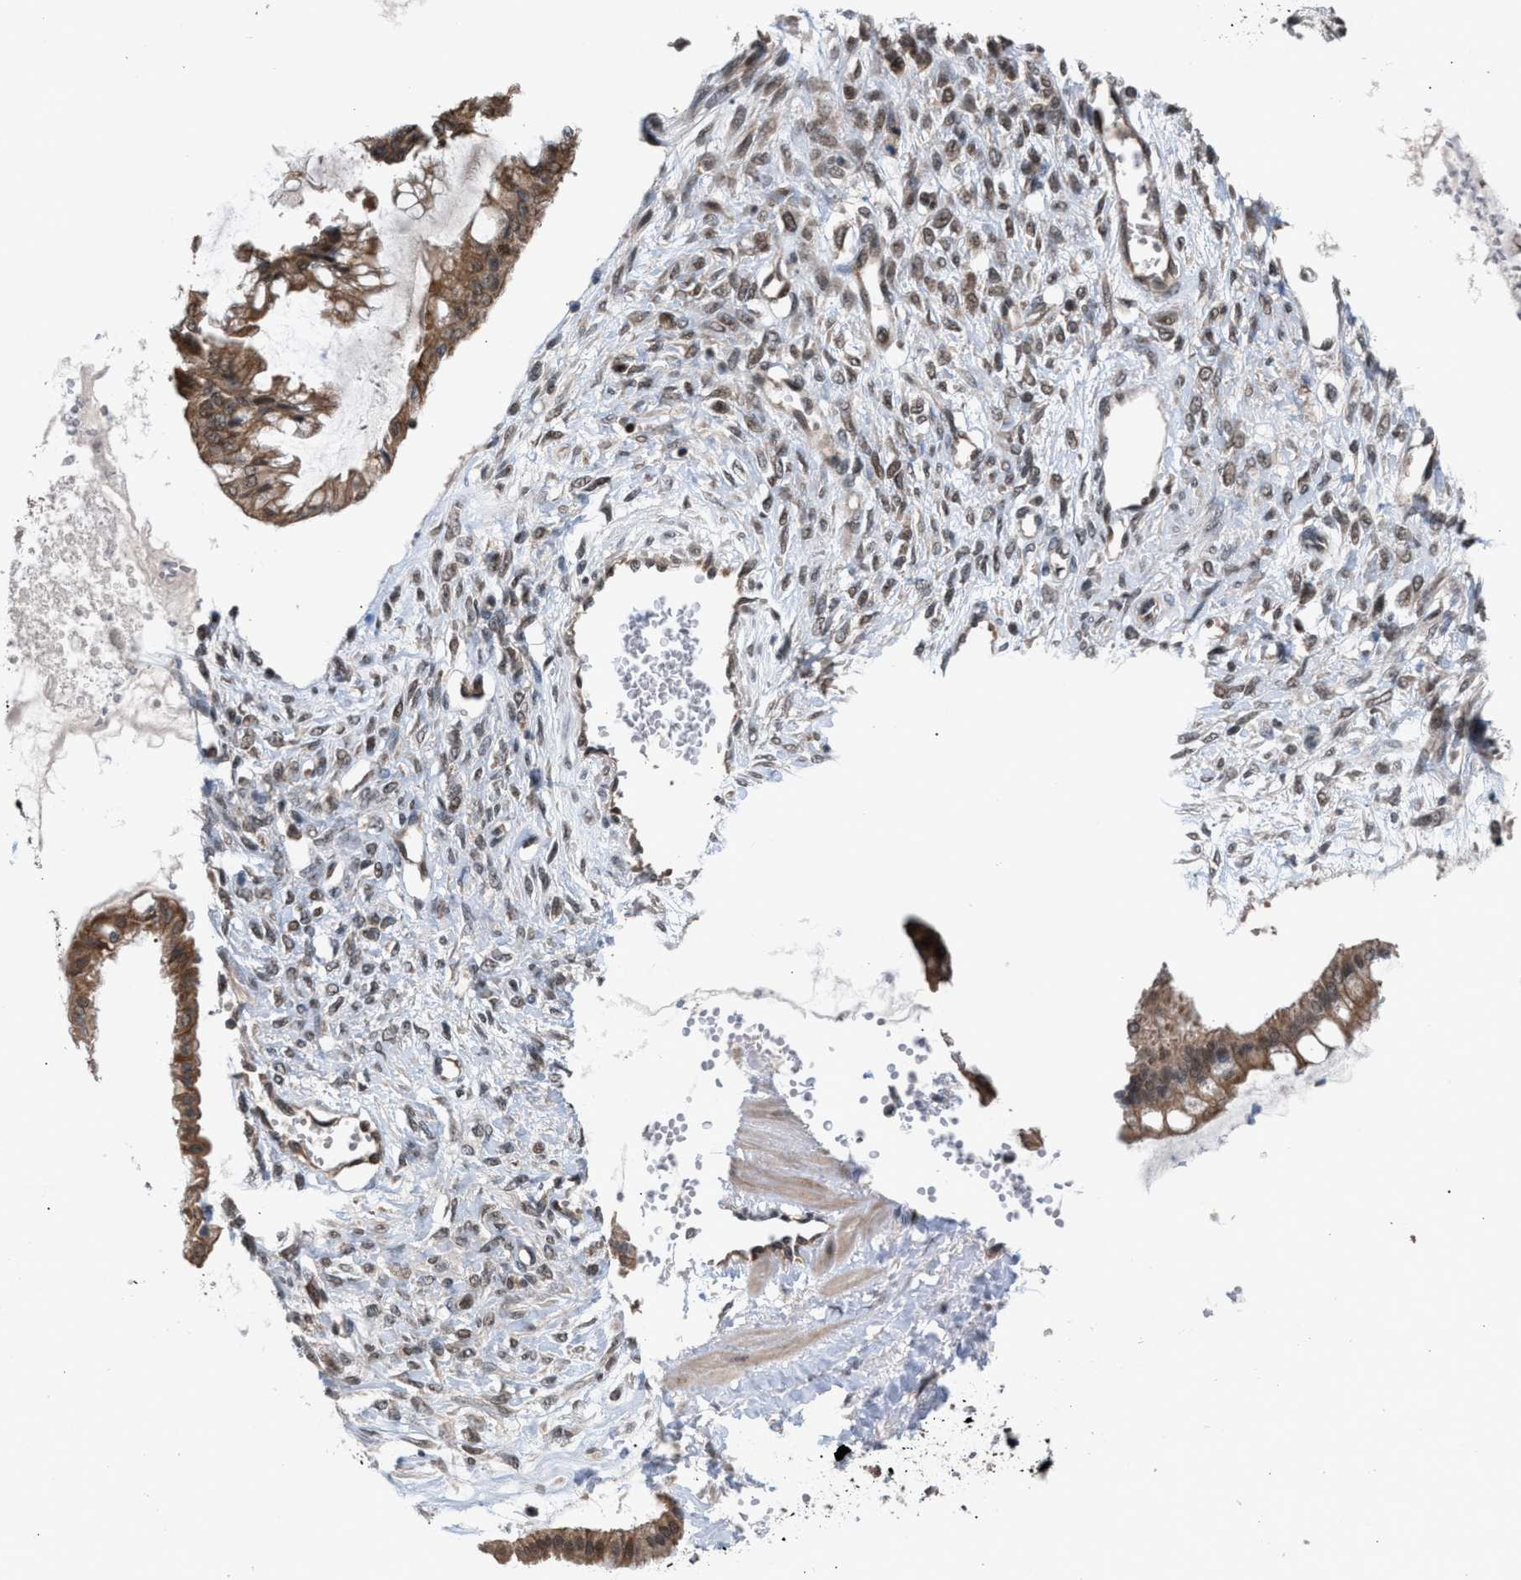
{"staining": {"intensity": "moderate", "quantity": ">75%", "location": "cytoplasmic/membranous,nuclear"}, "tissue": "ovarian cancer", "cell_type": "Tumor cells", "image_type": "cancer", "snomed": [{"axis": "morphology", "description": "Cystadenocarcinoma, mucinous, NOS"}, {"axis": "topography", "description": "Ovary"}], "caption": "Immunohistochemical staining of ovarian cancer (mucinous cystadenocarcinoma) exhibits medium levels of moderate cytoplasmic/membranous and nuclear protein expression in about >75% of tumor cells.", "gene": "C9orf78", "patient": {"sex": "female", "age": 73}}